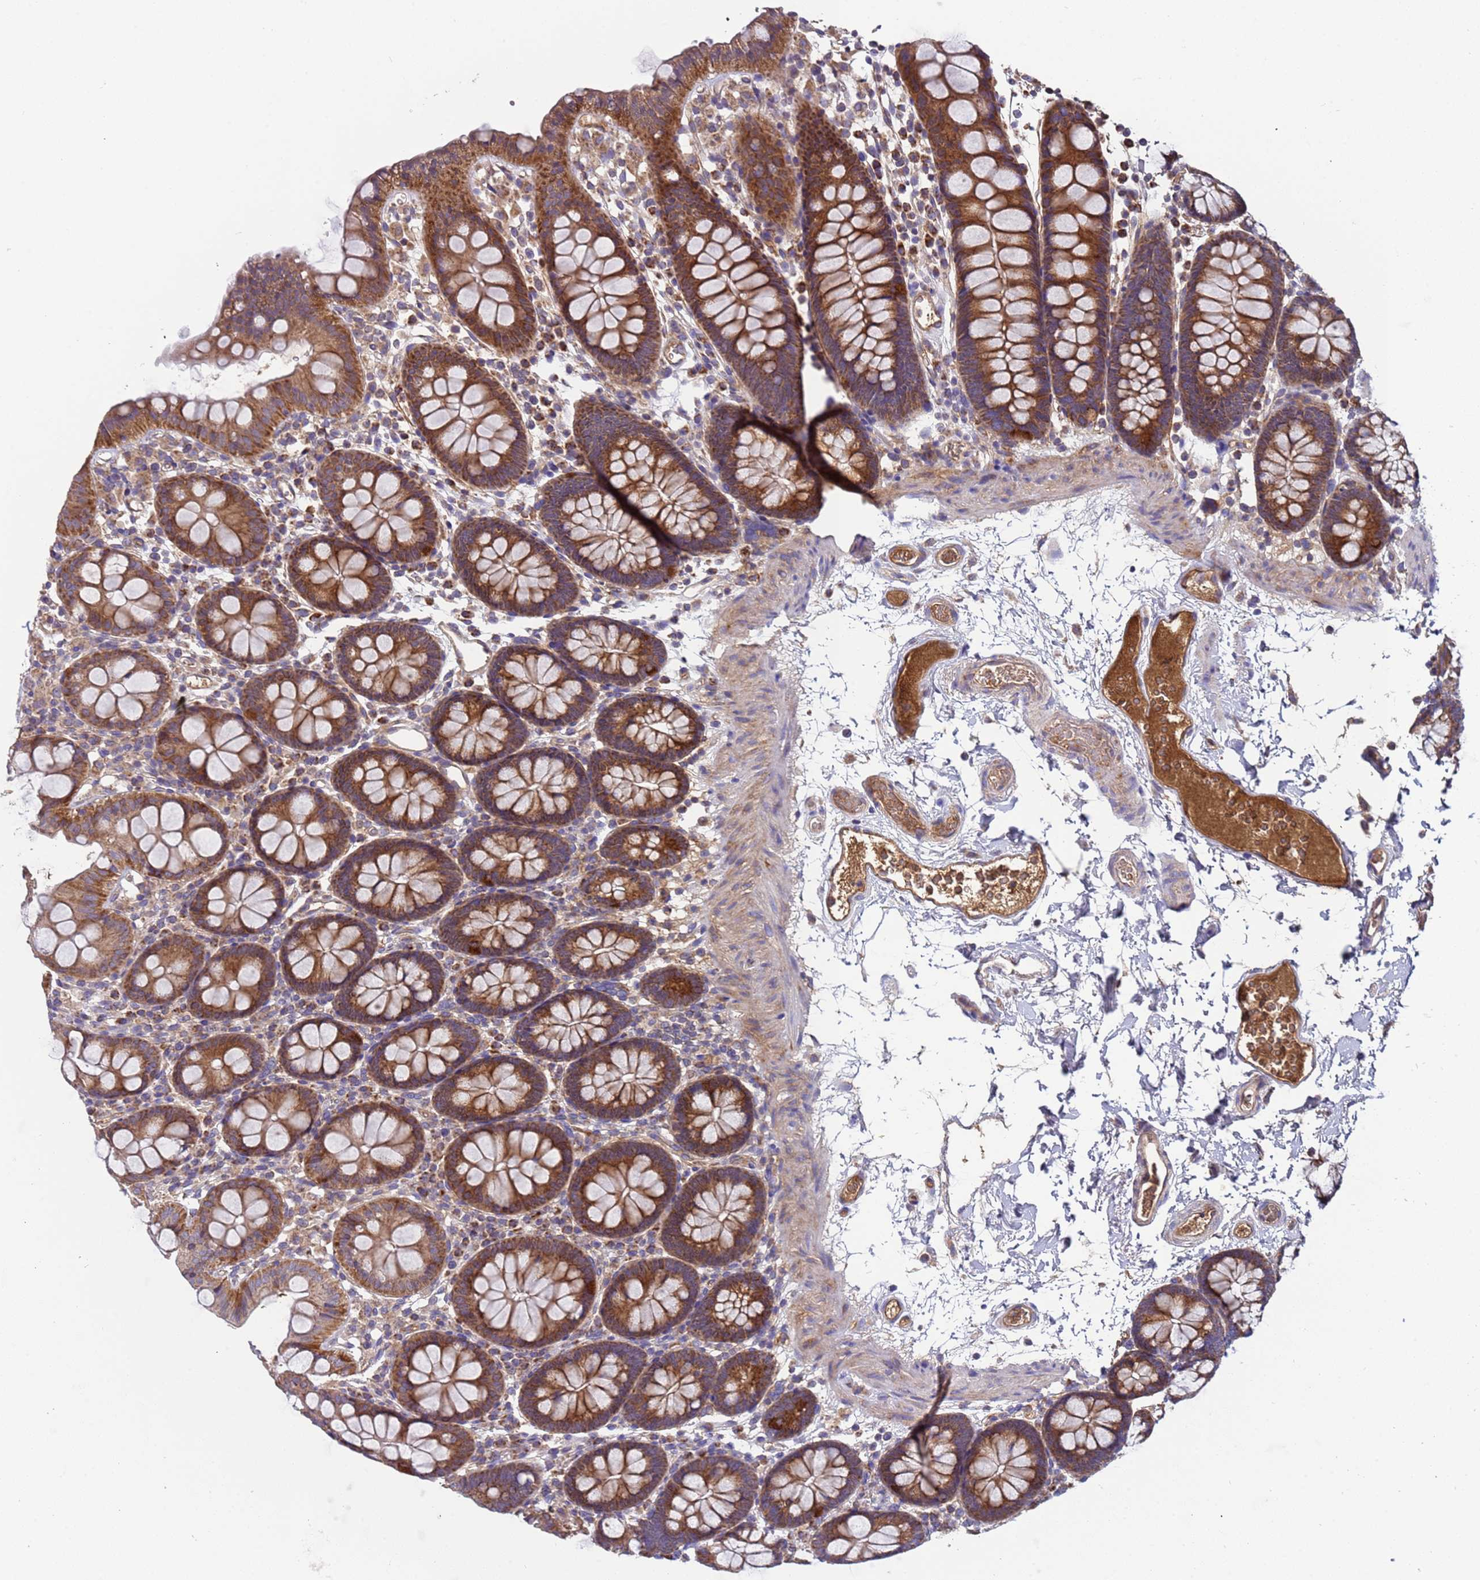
{"staining": {"intensity": "moderate", "quantity": "<25%", "location": "cytoplasmic/membranous"}, "tissue": "colon", "cell_type": "Endothelial cells", "image_type": "normal", "snomed": [{"axis": "morphology", "description": "Normal tissue, NOS"}, {"axis": "topography", "description": "Colon"}], "caption": "An image showing moderate cytoplasmic/membranous staining in approximately <25% of endothelial cells in benign colon, as visualized by brown immunohistochemical staining.", "gene": "TMEM126A", "patient": {"sex": "male", "age": 75}}